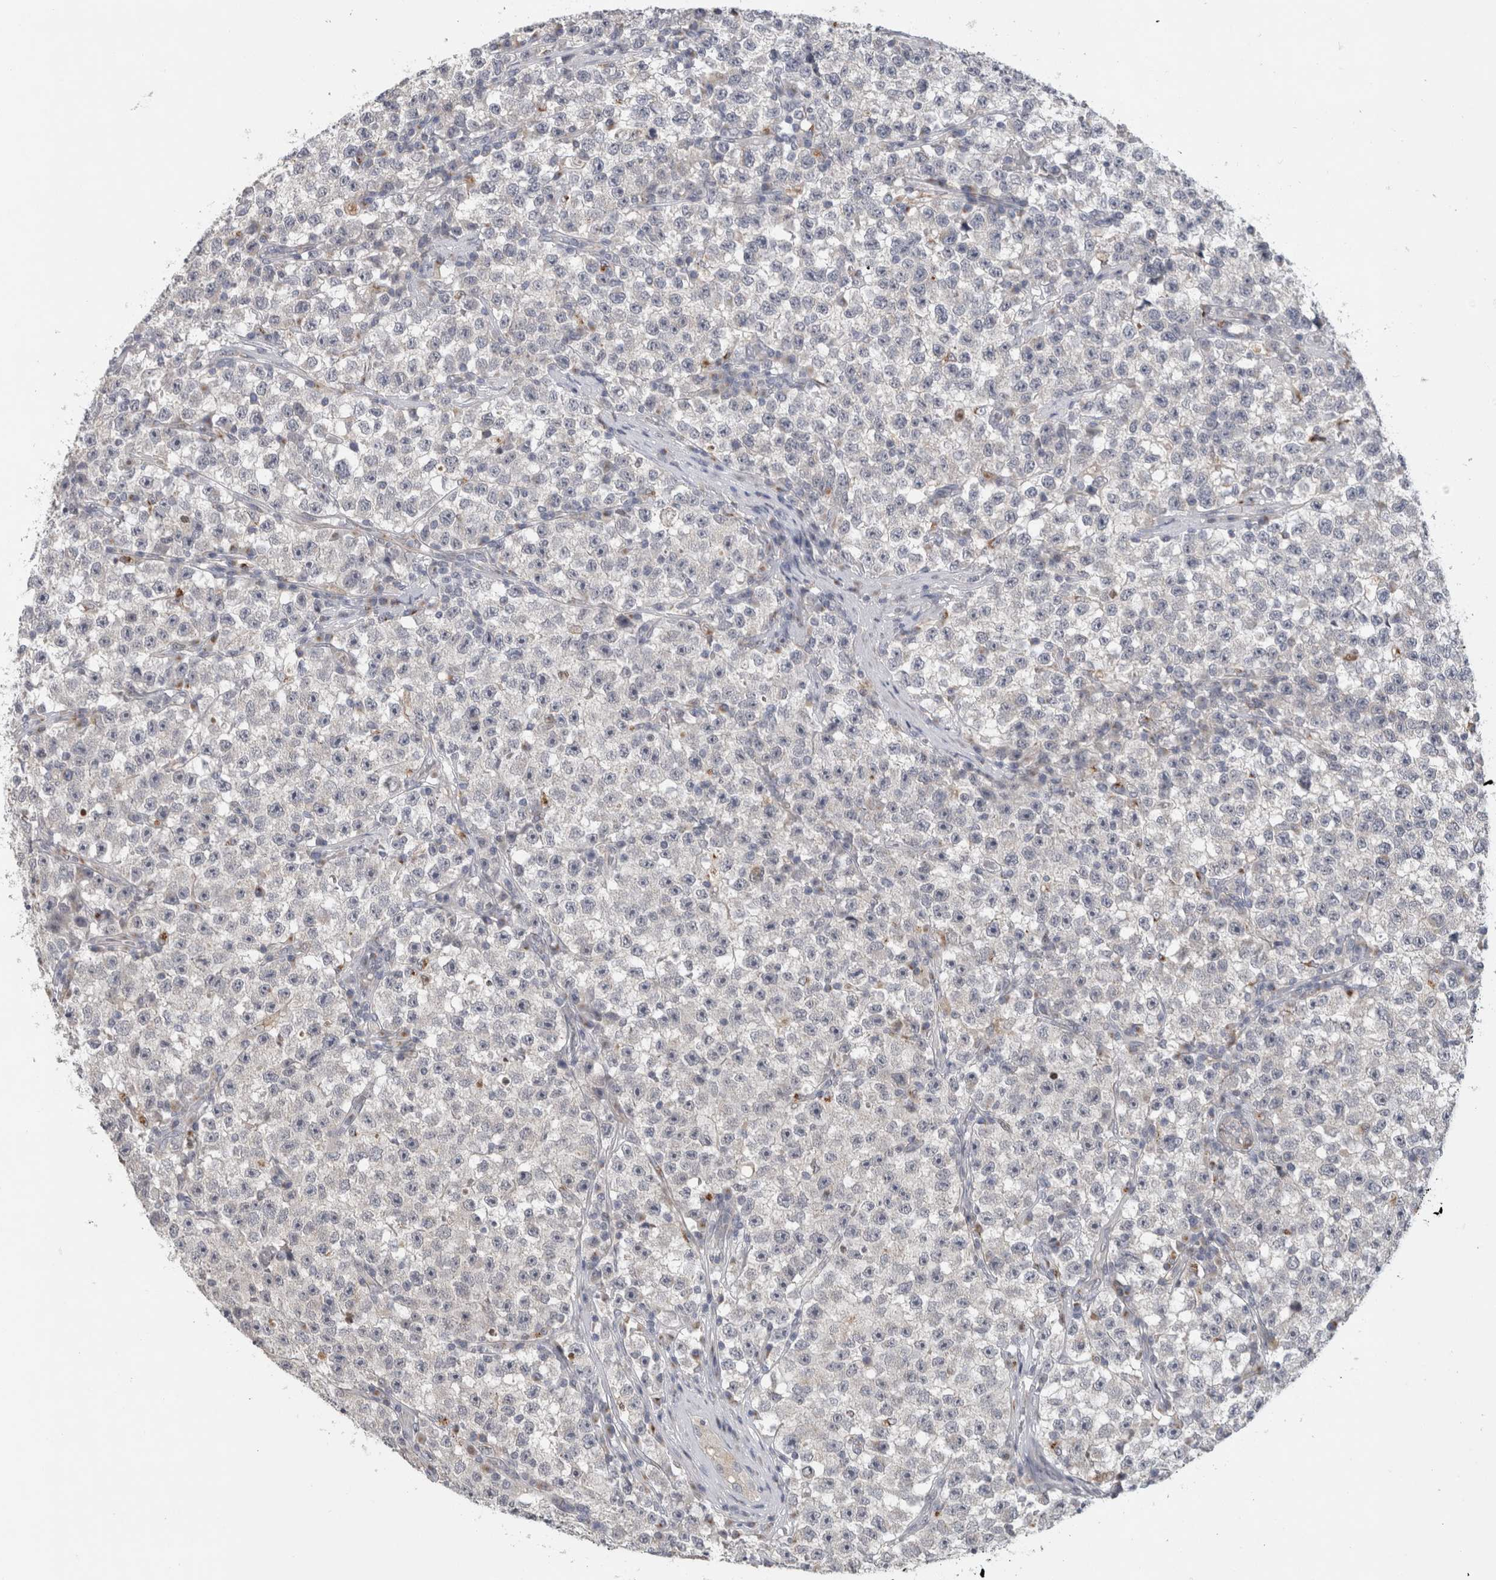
{"staining": {"intensity": "negative", "quantity": "none", "location": "none"}, "tissue": "testis cancer", "cell_type": "Tumor cells", "image_type": "cancer", "snomed": [{"axis": "morphology", "description": "Seminoma, NOS"}, {"axis": "topography", "description": "Testis"}], "caption": "The immunohistochemistry photomicrograph has no significant staining in tumor cells of testis cancer (seminoma) tissue.", "gene": "MGAT1", "patient": {"sex": "male", "age": 22}}